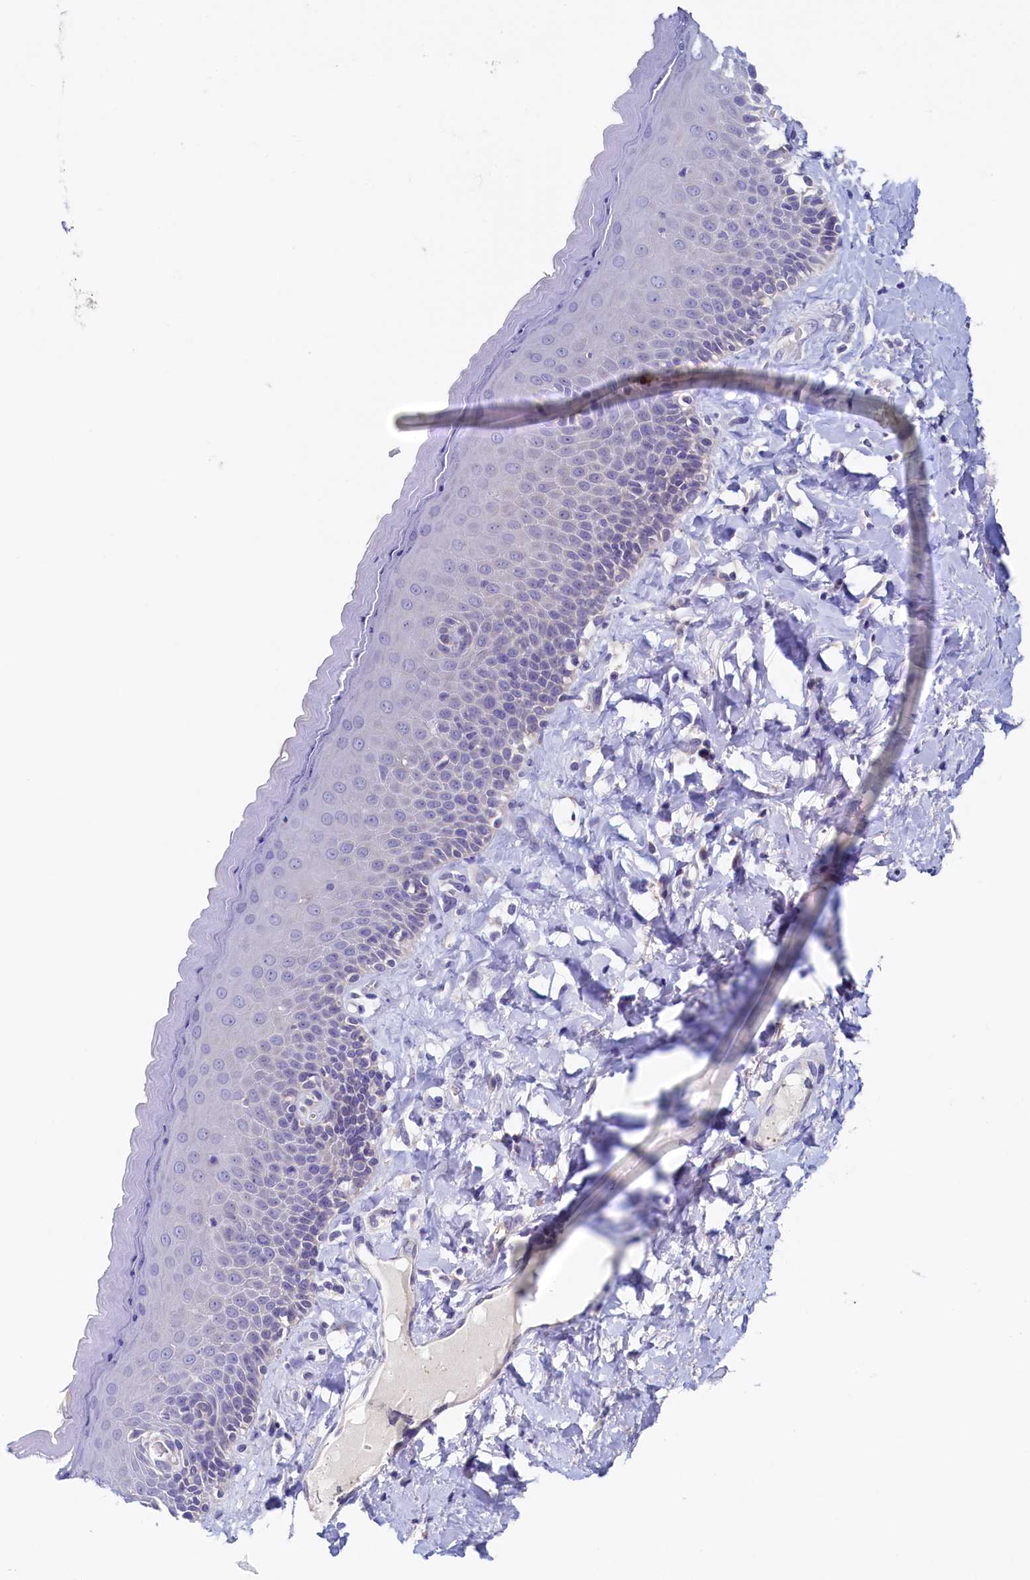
{"staining": {"intensity": "negative", "quantity": "none", "location": "none"}, "tissue": "skin", "cell_type": "Epidermal cells", "image_type": "normal", "snomed": [{"axis": "morphology", "description": "Normal tissue, NOS"}, {"axis": "topography", "description": "Anal"}], "caption": "The immunohistochemistry micrograph has no significant staining in epidermal cells of skin.", "gene": "DTD1", "patient": {"sex": "male", "age": 69}}